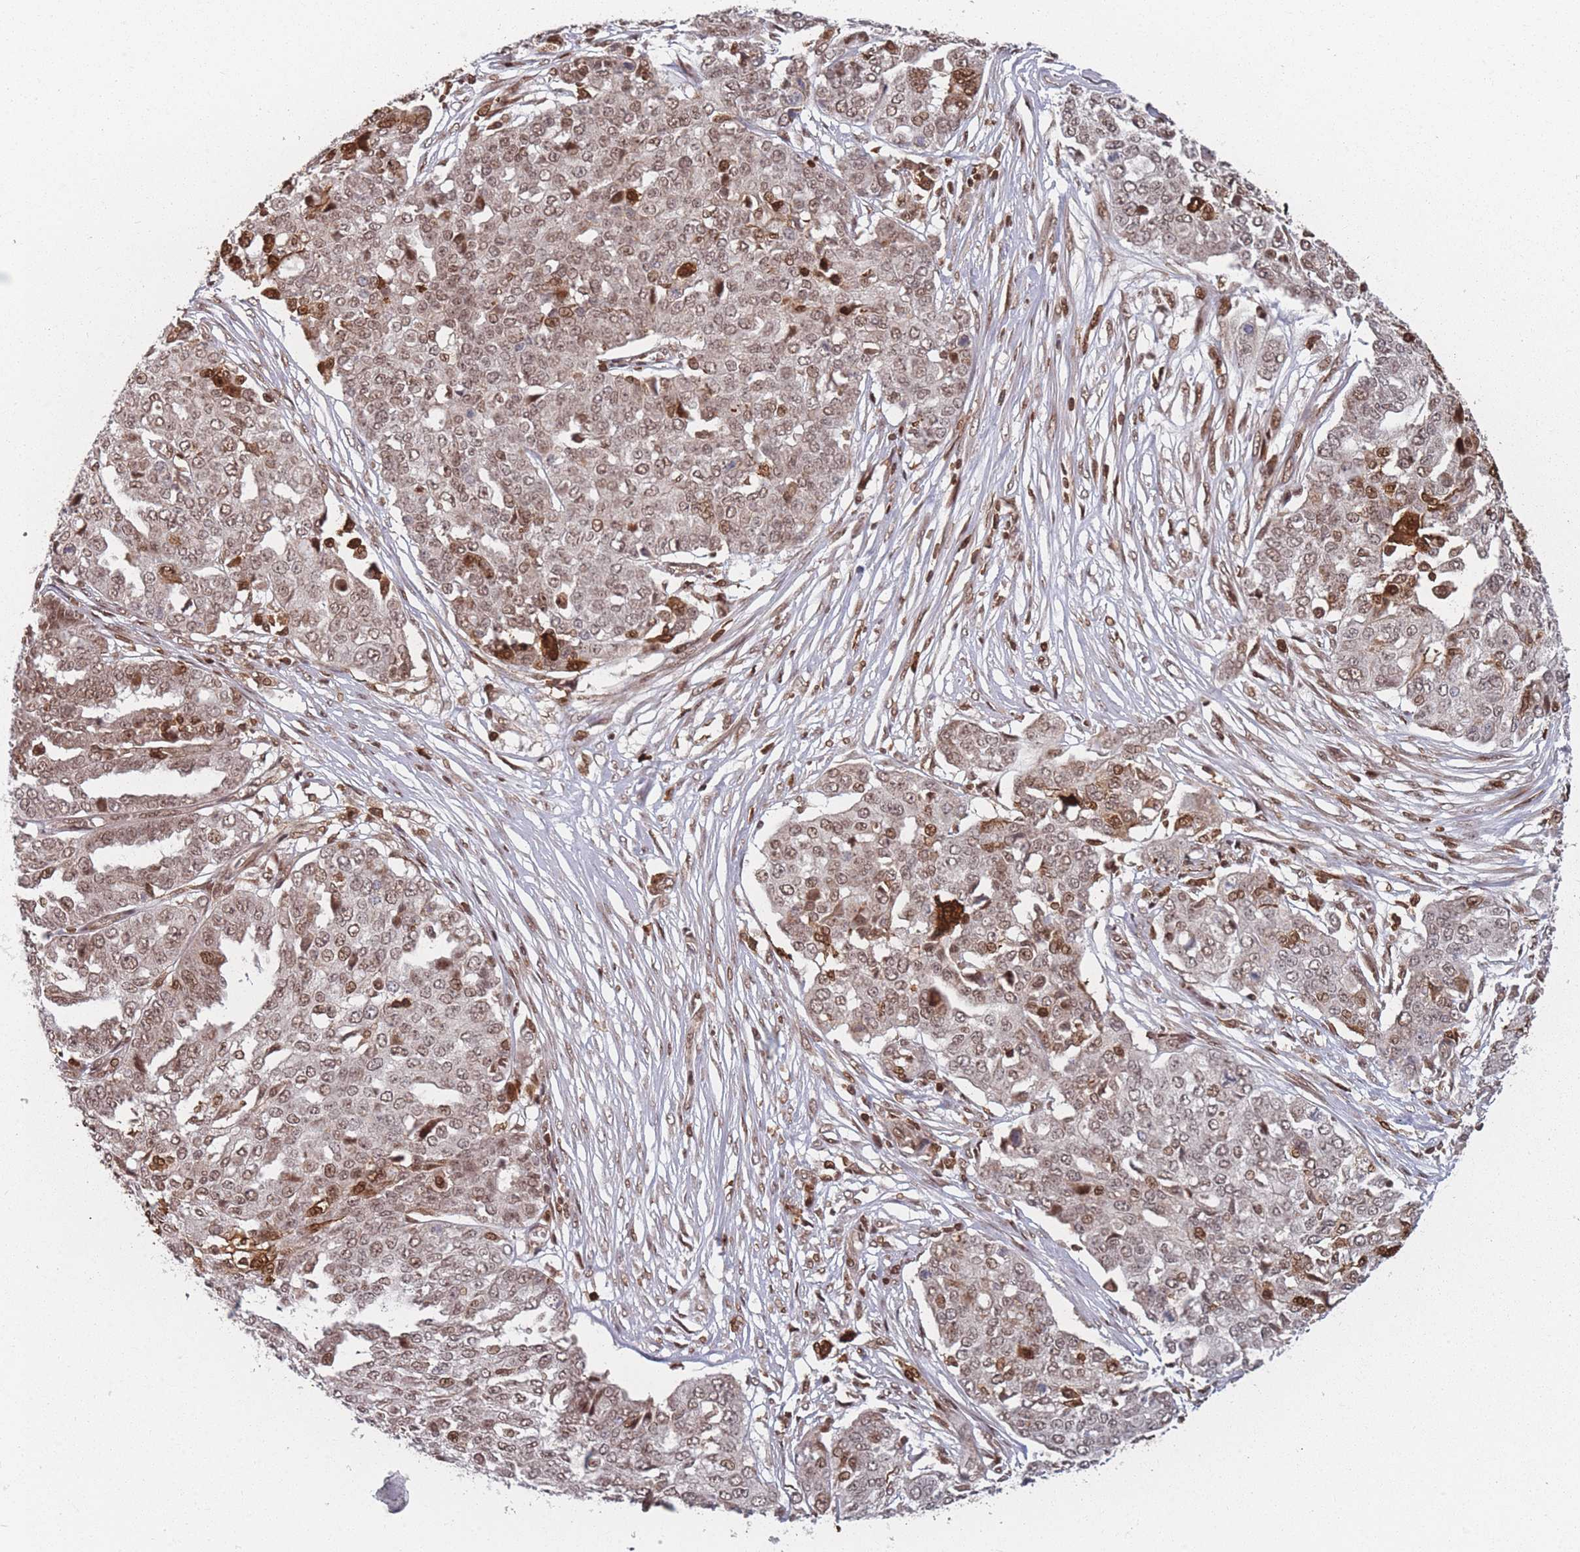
{"staining": {"intensity": "moderate", "quantity": ">75%", "location": "nuclear"}, "tissue": "ovarian cancer", "cell_type": "Tumor cells", "image_type": "cancer", "snomed": [{"axis": "morphology", "description": "Cystadenocarcinoma, serous, NOS"}, {"axis": "topography", "description": "Soft tissue"}, {"axis": "topography", "description": "Ovary"}], "caption": "Moderate nuclear protein expression is appreciated in about >75% of tumor cells in serous cystadenocarcinoma (ovarian).", "gene": "WDR55", "patient": {"sex": "female", "age": 57}}